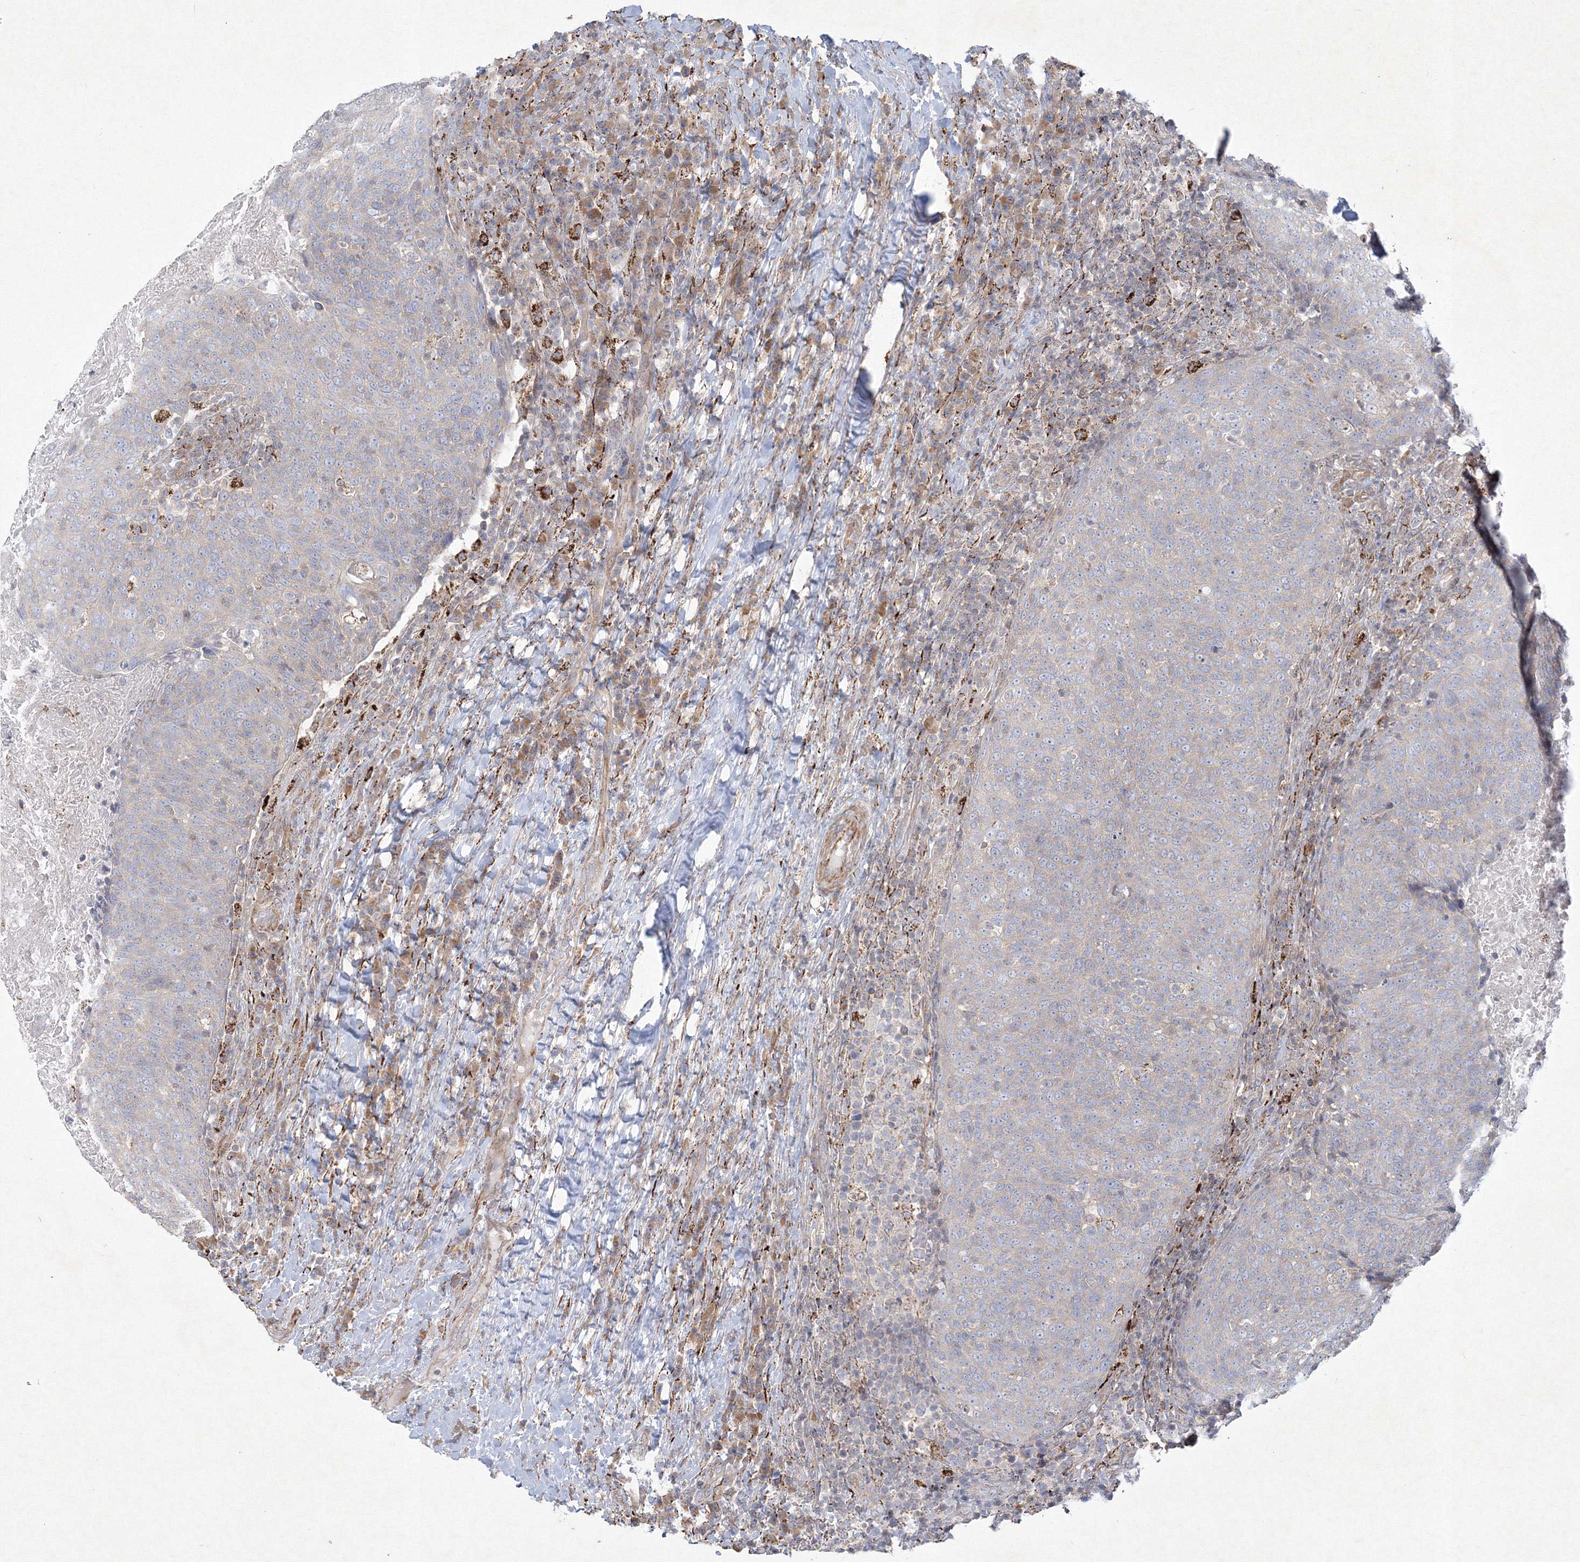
{"staining": {"intensity": "negative", "quantity": "none", "location": "none"}, "tissue": "head and neck cancer", "cell_type": "Tumor cells", "image_type": "cancer", "snomed": [{"axis": "morphology", "description": "Squamous cell carcinoma, NOS"}, {"axis": "morphology", "description": "Squamous cell carcinoma, metastatic, NOS"}, {"axis": "topography", "description": "Lymph node"}, {"axis": "topography", "description": "Head-Neck"}], "caption": "This is a photomicrograph of immunohistochemistry (IHC) staining of squamous cell carcinoma (head and neck), which shows no expression in tumor cells.", "gene": "WDR49", "patient": {"sex": "male", "age": 62}}